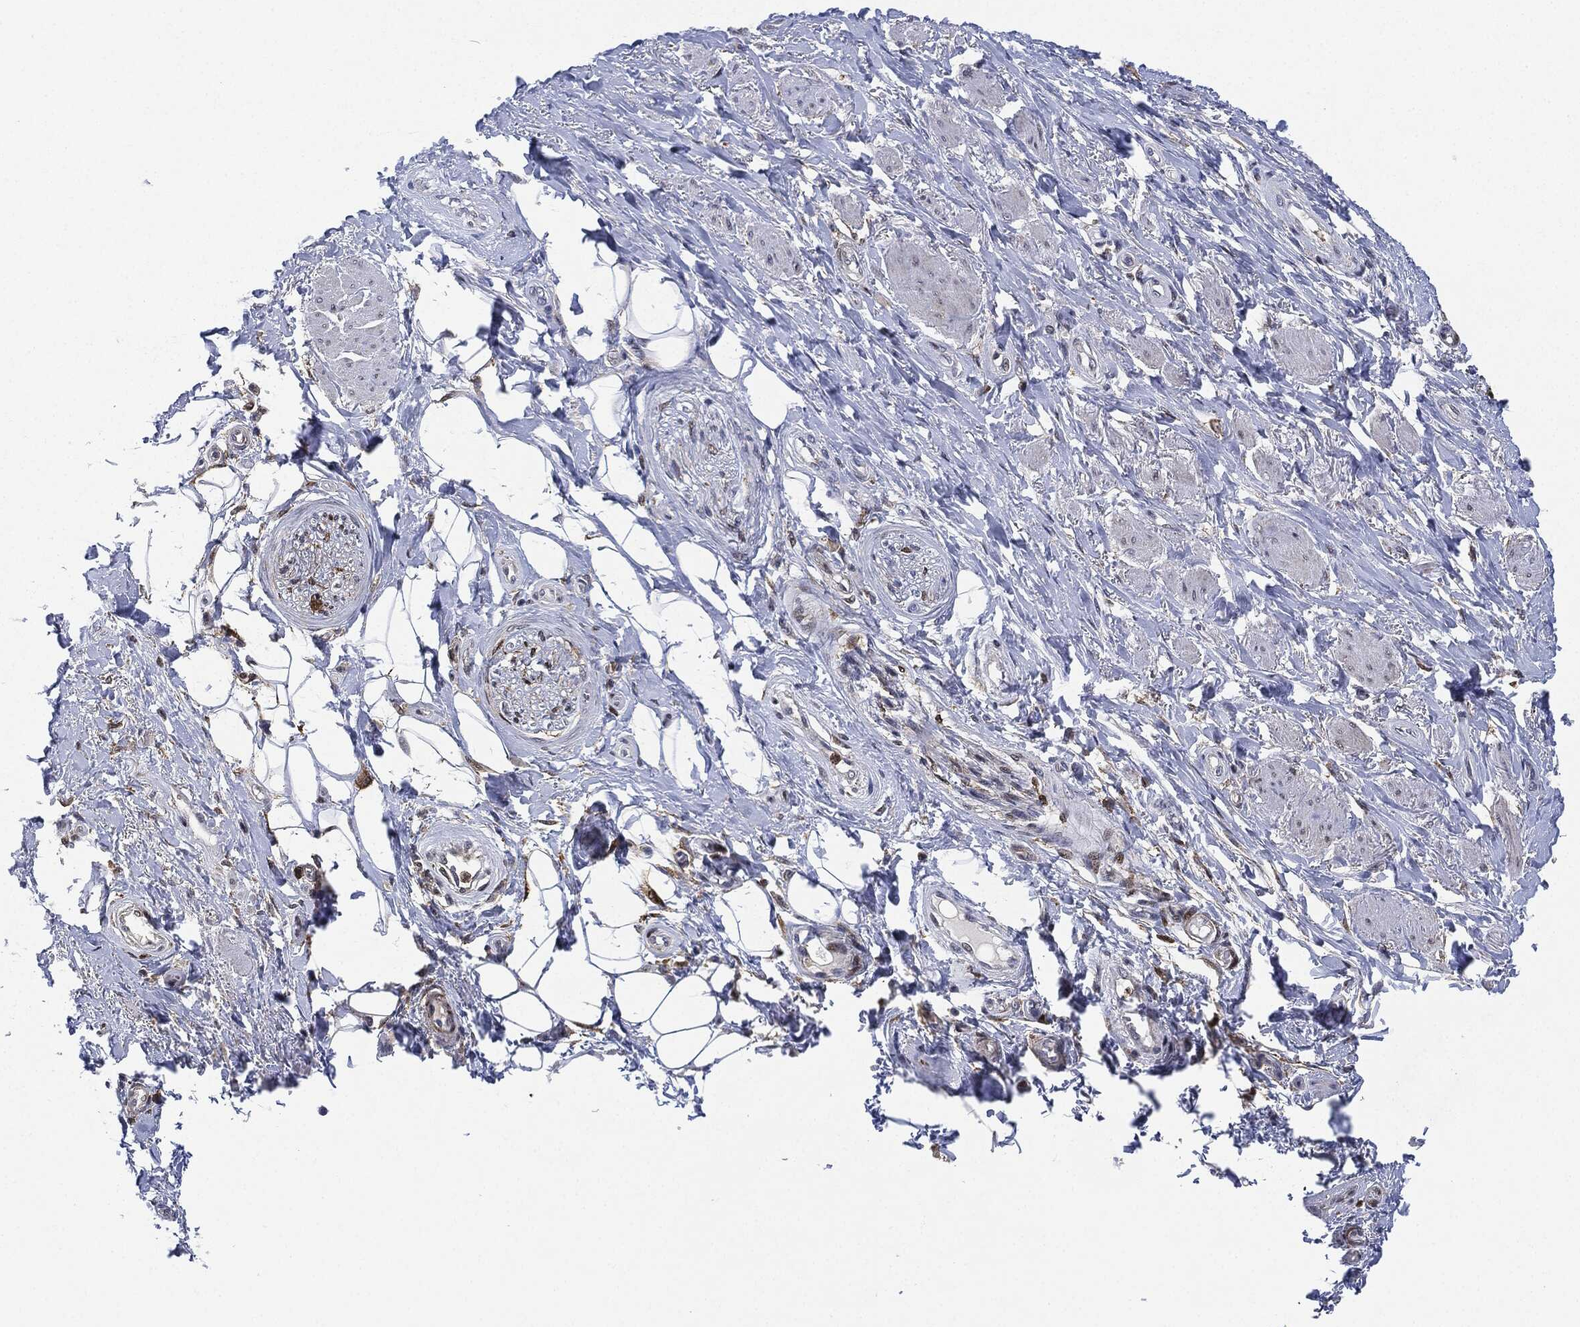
{"staining": {"intensity": "negative", "quantity": "none", "location": "none"}, "tissue": "adipose tissue", "cell_type": "Adipocytes", "image_type": "normal", "snomed": [{"axis": "morphology", "description": "Normal tissue, NOS"}, {"axis": "topography", "description": "Anal"}, {"axis": "topography", "description": "Peripheral nerve tissue"}], "caption": "This is an immunohistochemistry micrograph of benign human adipose tissue. There is no staining in adipocytes.", "gene": "NANOS3", "patient": {"sex": "male", "age": 53}}